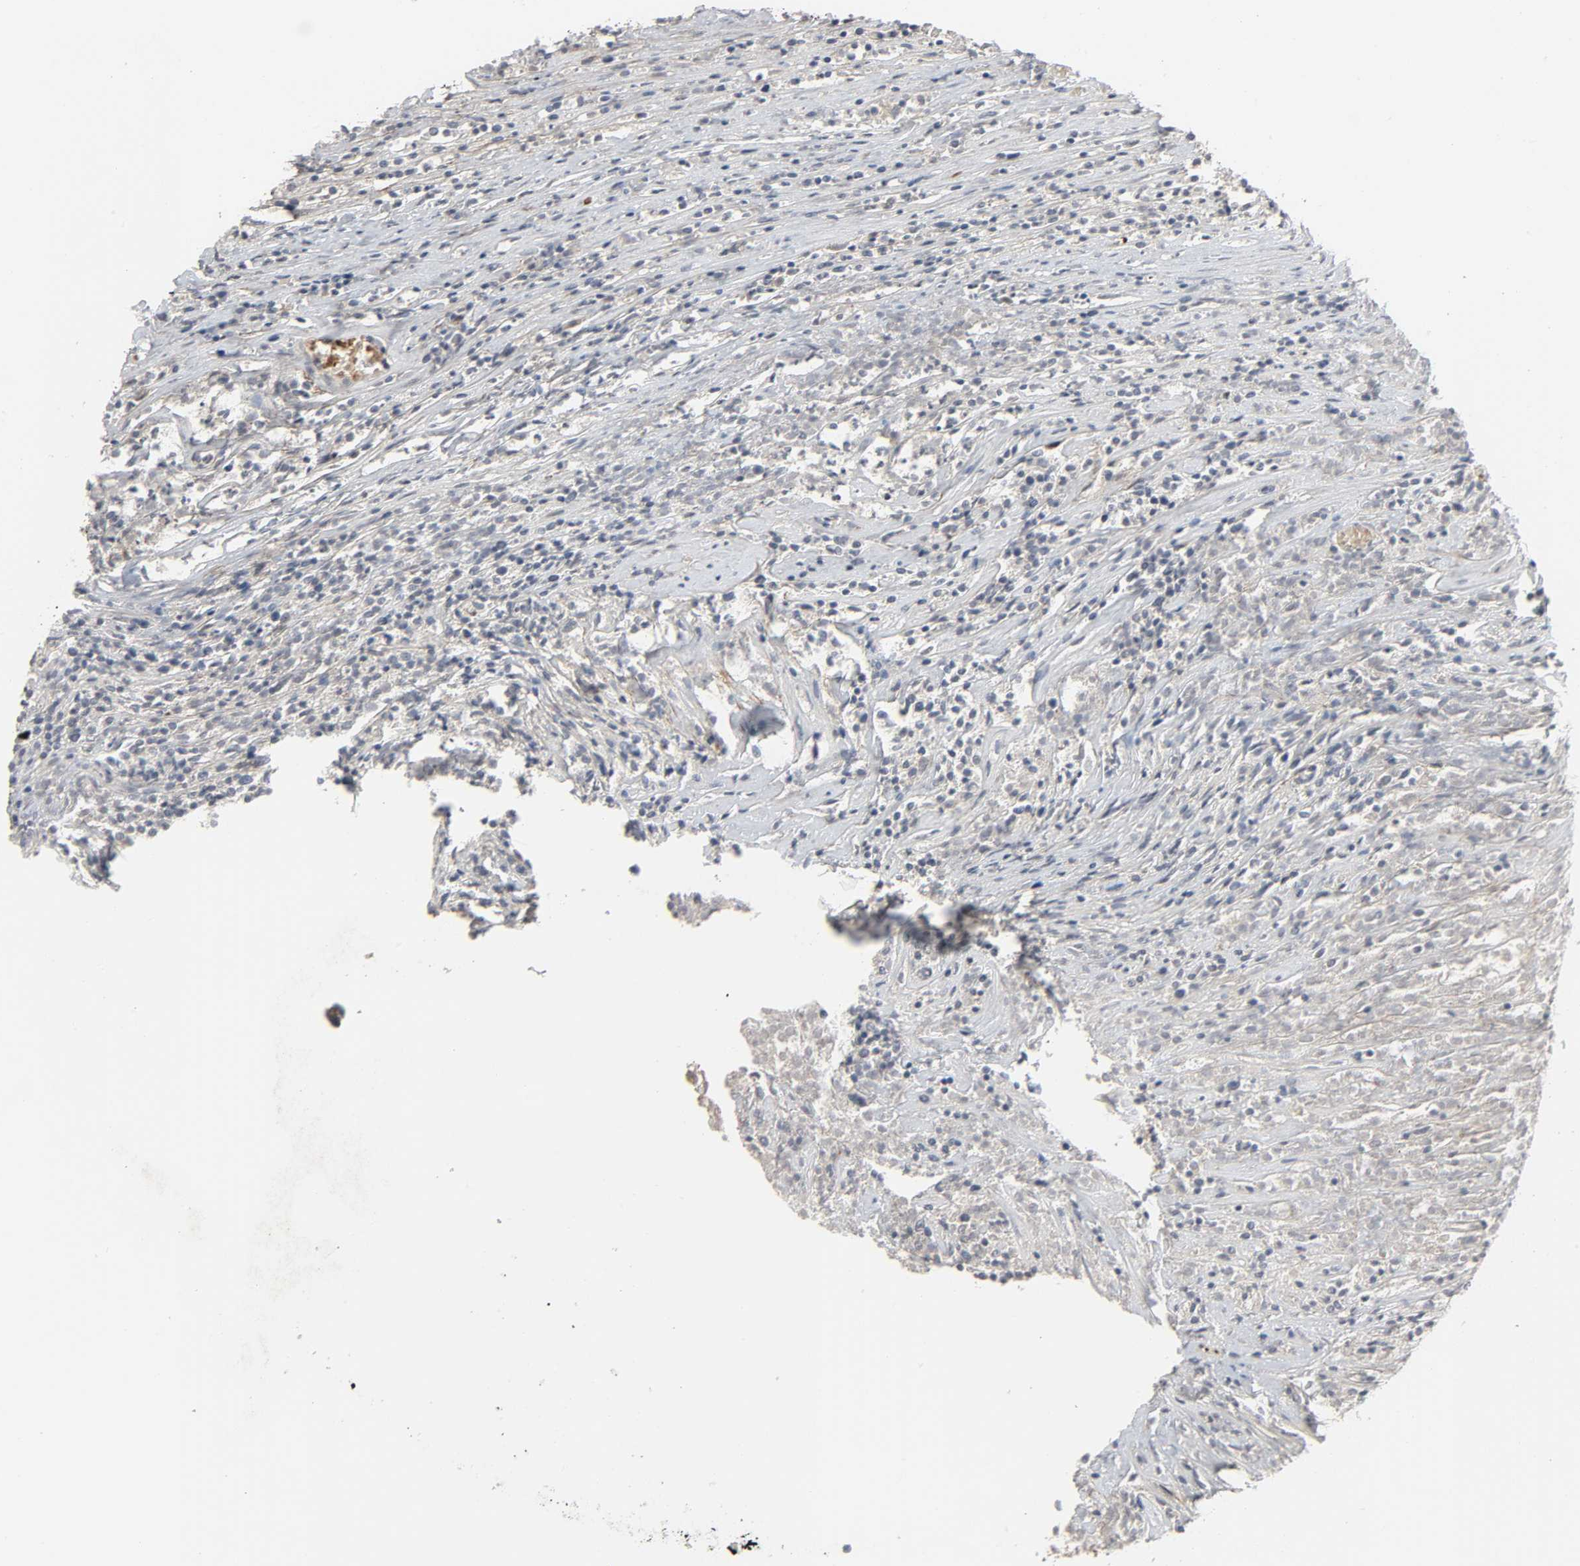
{"staining": {"intensity": "negative", "quantity": "none", "location": "none"}, "tissue": "lymphoma", "cell_type": "Tumor cells", "image_type": "cancer", "snomed": [{"axis": "morphology", "description": "Malignant lymphoma, non-Hodgkin's type, High grade"}, {"axis": "topography", "description": "Lymph node"}], "caption": "The micrograph displays no significant staining in tumor cells of malignant lymphoma, non-Hodgkin's type (high-grade).", "gene": "ZNF222", "patient": {"sex": "female", "age": 73}}